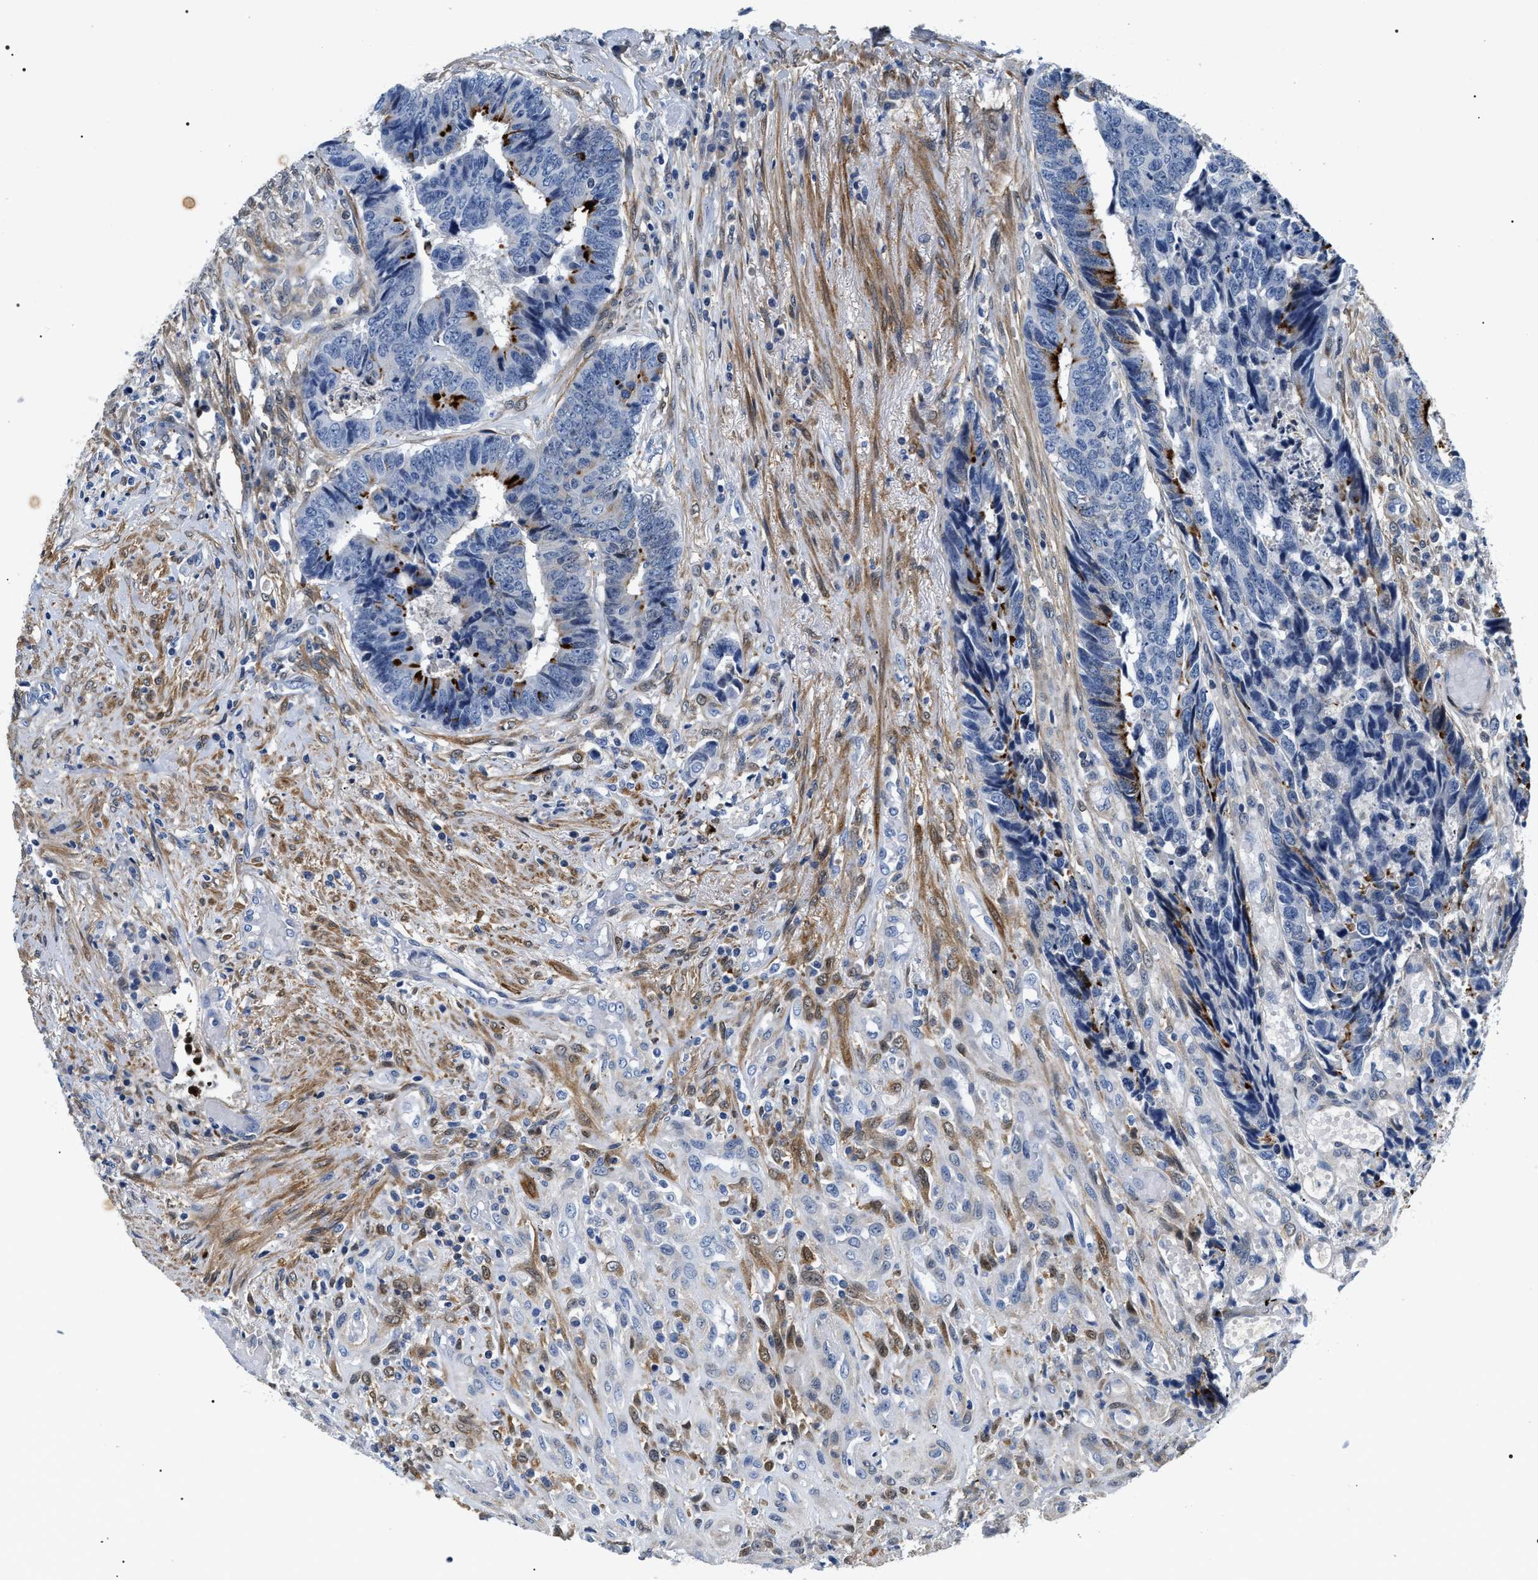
{"staining": {"intensity": "strong", "quantity": "<25%", "location": "cytoplasmic/membranous"}, "tissue": "colorectal cancer", "cell_type": "Tumor cells", "image_type": "cancer", "snomed": [{"axis": "morphology", "description": "Adenocarcinoma, NOS"}, {"axis": "topography", "description": "Rectum"}], "caption": "The immunohistochemical stain shows strong cytoplasmic/membranous positivity in tumor cells of colorectal cancer (adenocarcinoma) tissue. (DAB (3,3'-diaminobenzidine) IHC, brown staining for protein, blue staining for nuclei).", "gene": "BAG2", "patient": {"sex": "male", "age": 84}}